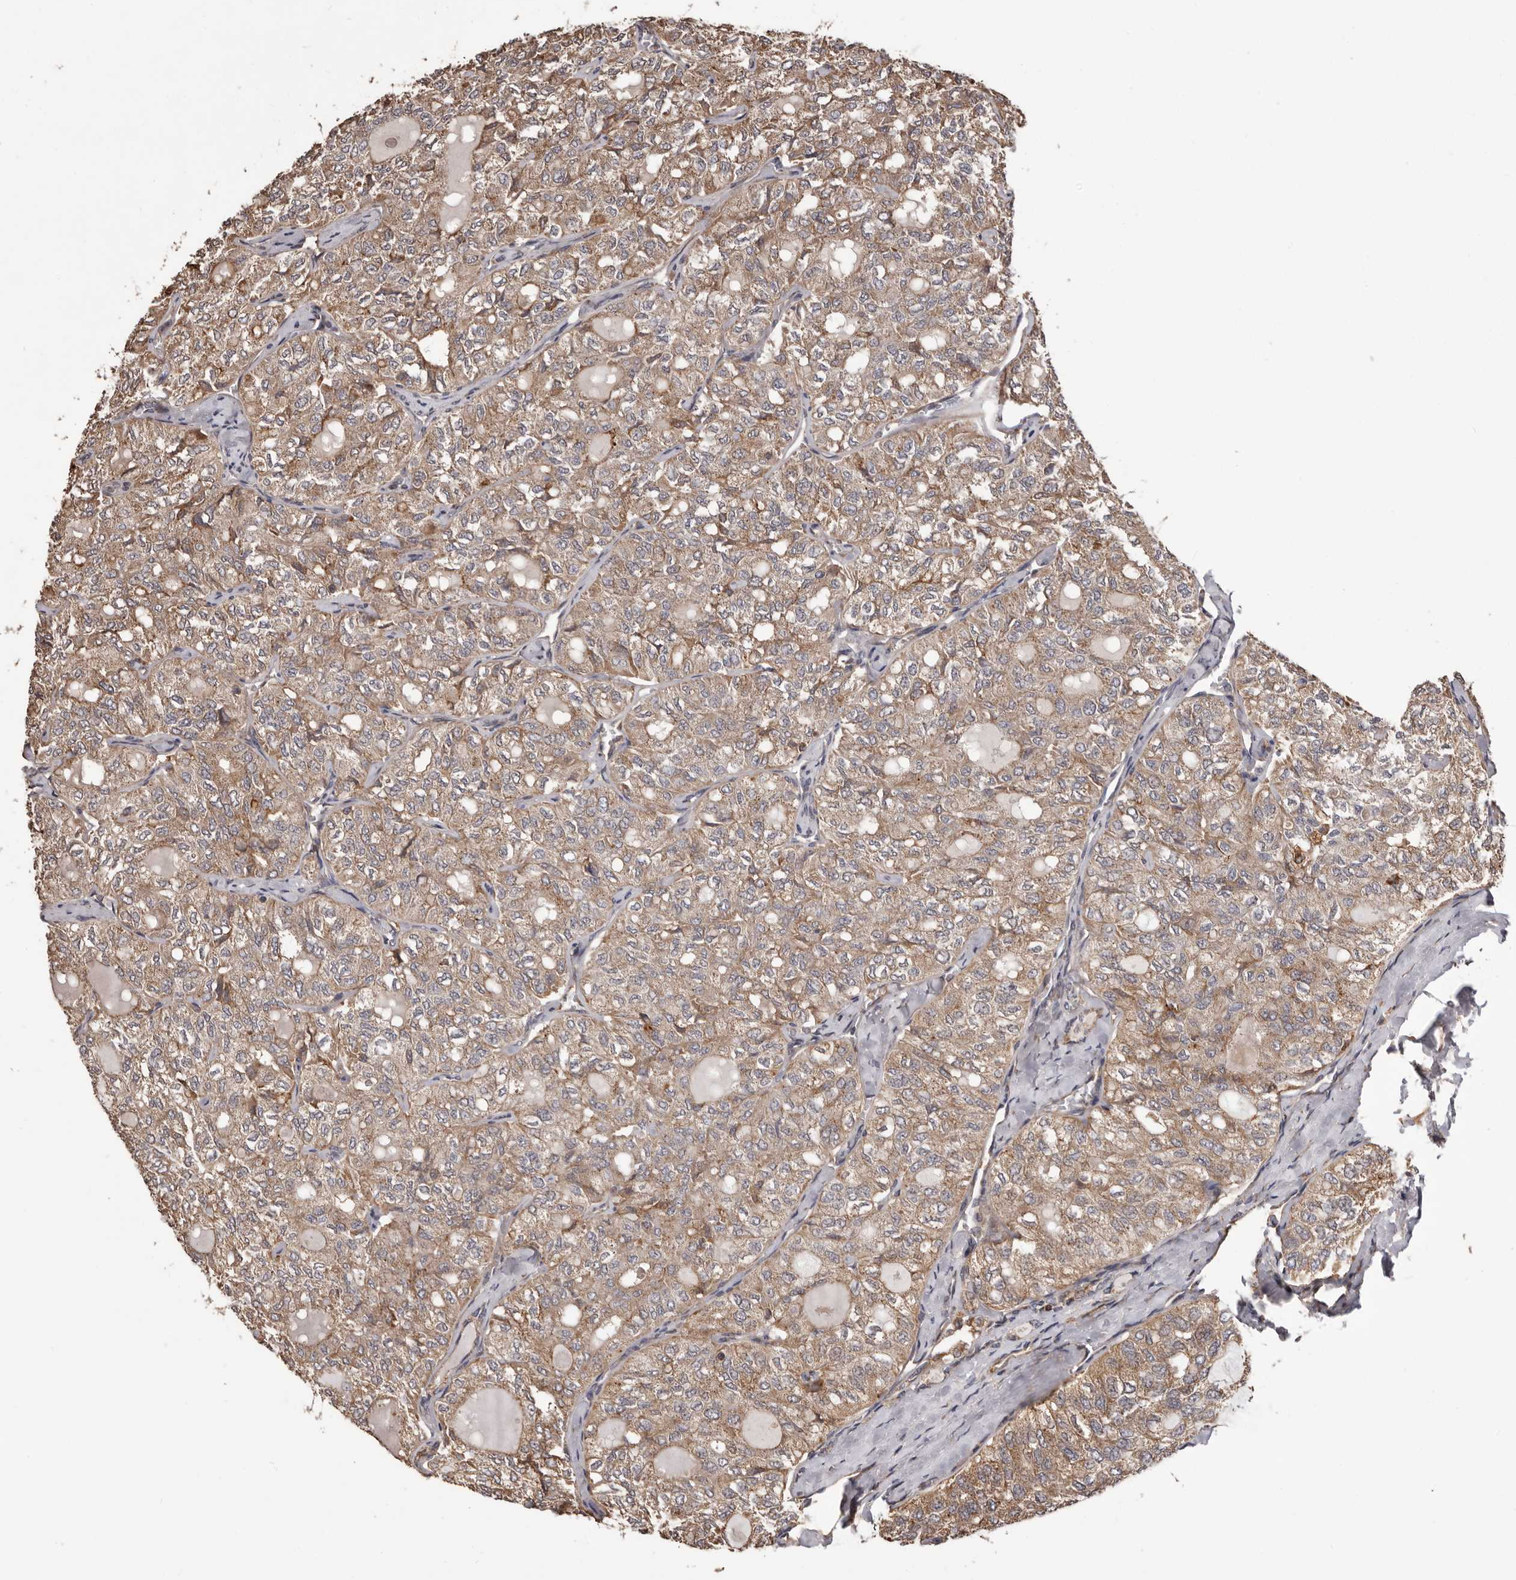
{"staining": {"intensity": "moderate", "quantity": ">75%", "location": "cytoplasmic/membranous"}, "tissue": "thyroid cancer", "cell_type": "Tumor cells", "image_type": "cancer", "snomed": [{"axis": "morphology", "description": "Follicular adenoma carcinoma, NOS"}, {"axis": "topography", "description": "Thyroid gland"}], "caption": "Tumor cells exhibit medium levels of moderate cytoplasmic/membranous positivity in about >75% of cells in human follicular adenoma carcinoma (thyroid).", "gene": "ADAMTS2", "patient": {"sex": "male", "age": 75}}